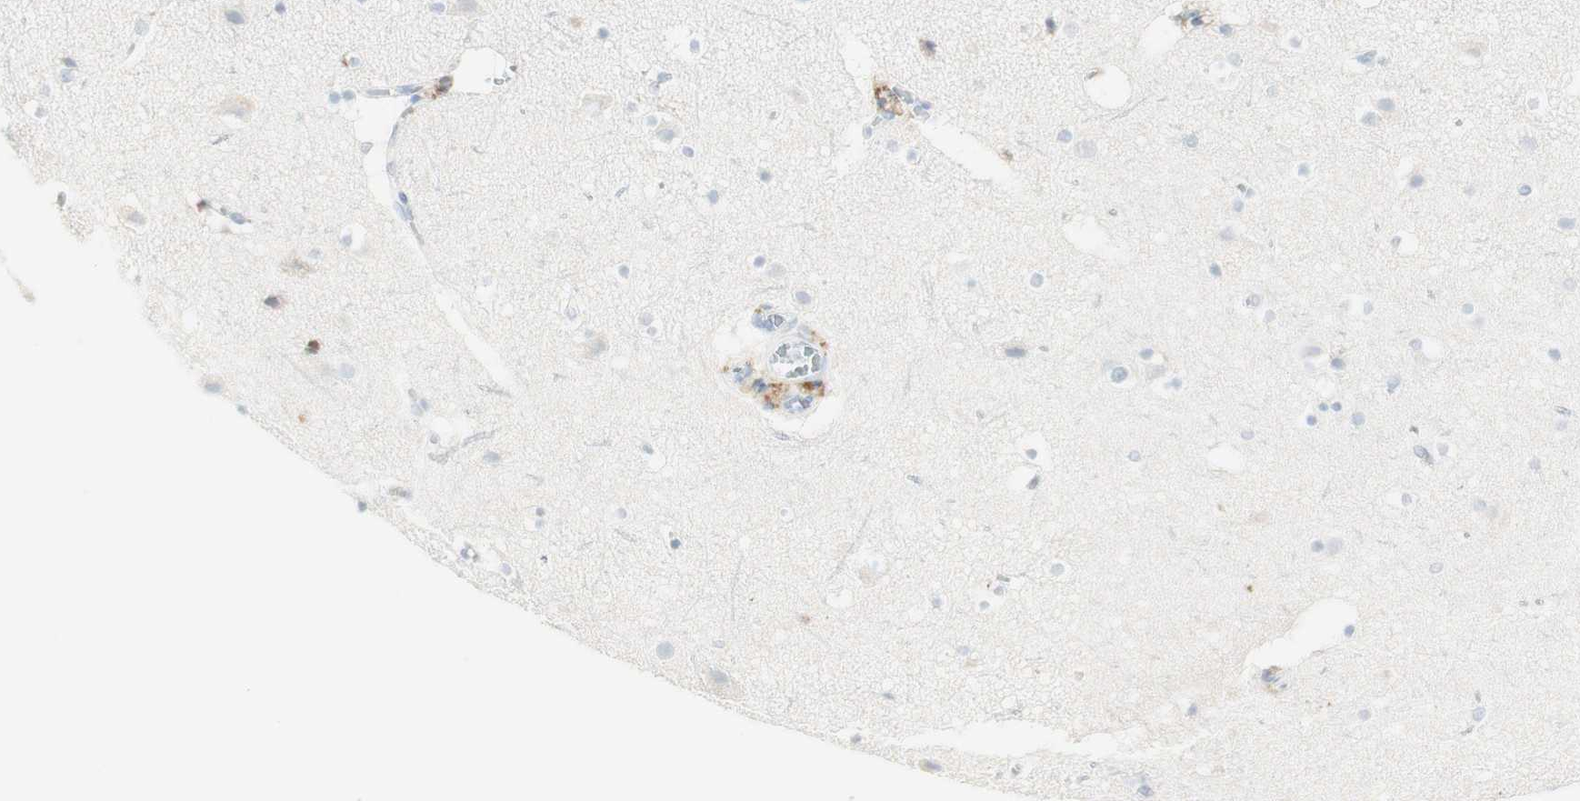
{"staining": {"intensity": "negative", "quantity": "none", "location": "none"}, "tissue": "cerebral cortex", "cell_type": "Endothelial cells", "image_type": "normal", "snomed": [{"axis": "morphology", "description": "Normal tissue, NOS"}, {"axis": "topography", "description": "Cerebral cortex"}], "caption": "Micrograph shows no protein expression in endothelial cells of benign cerebral cortex.", "gene": "MDK", "patient": {"sex": "male", "age": 45}}